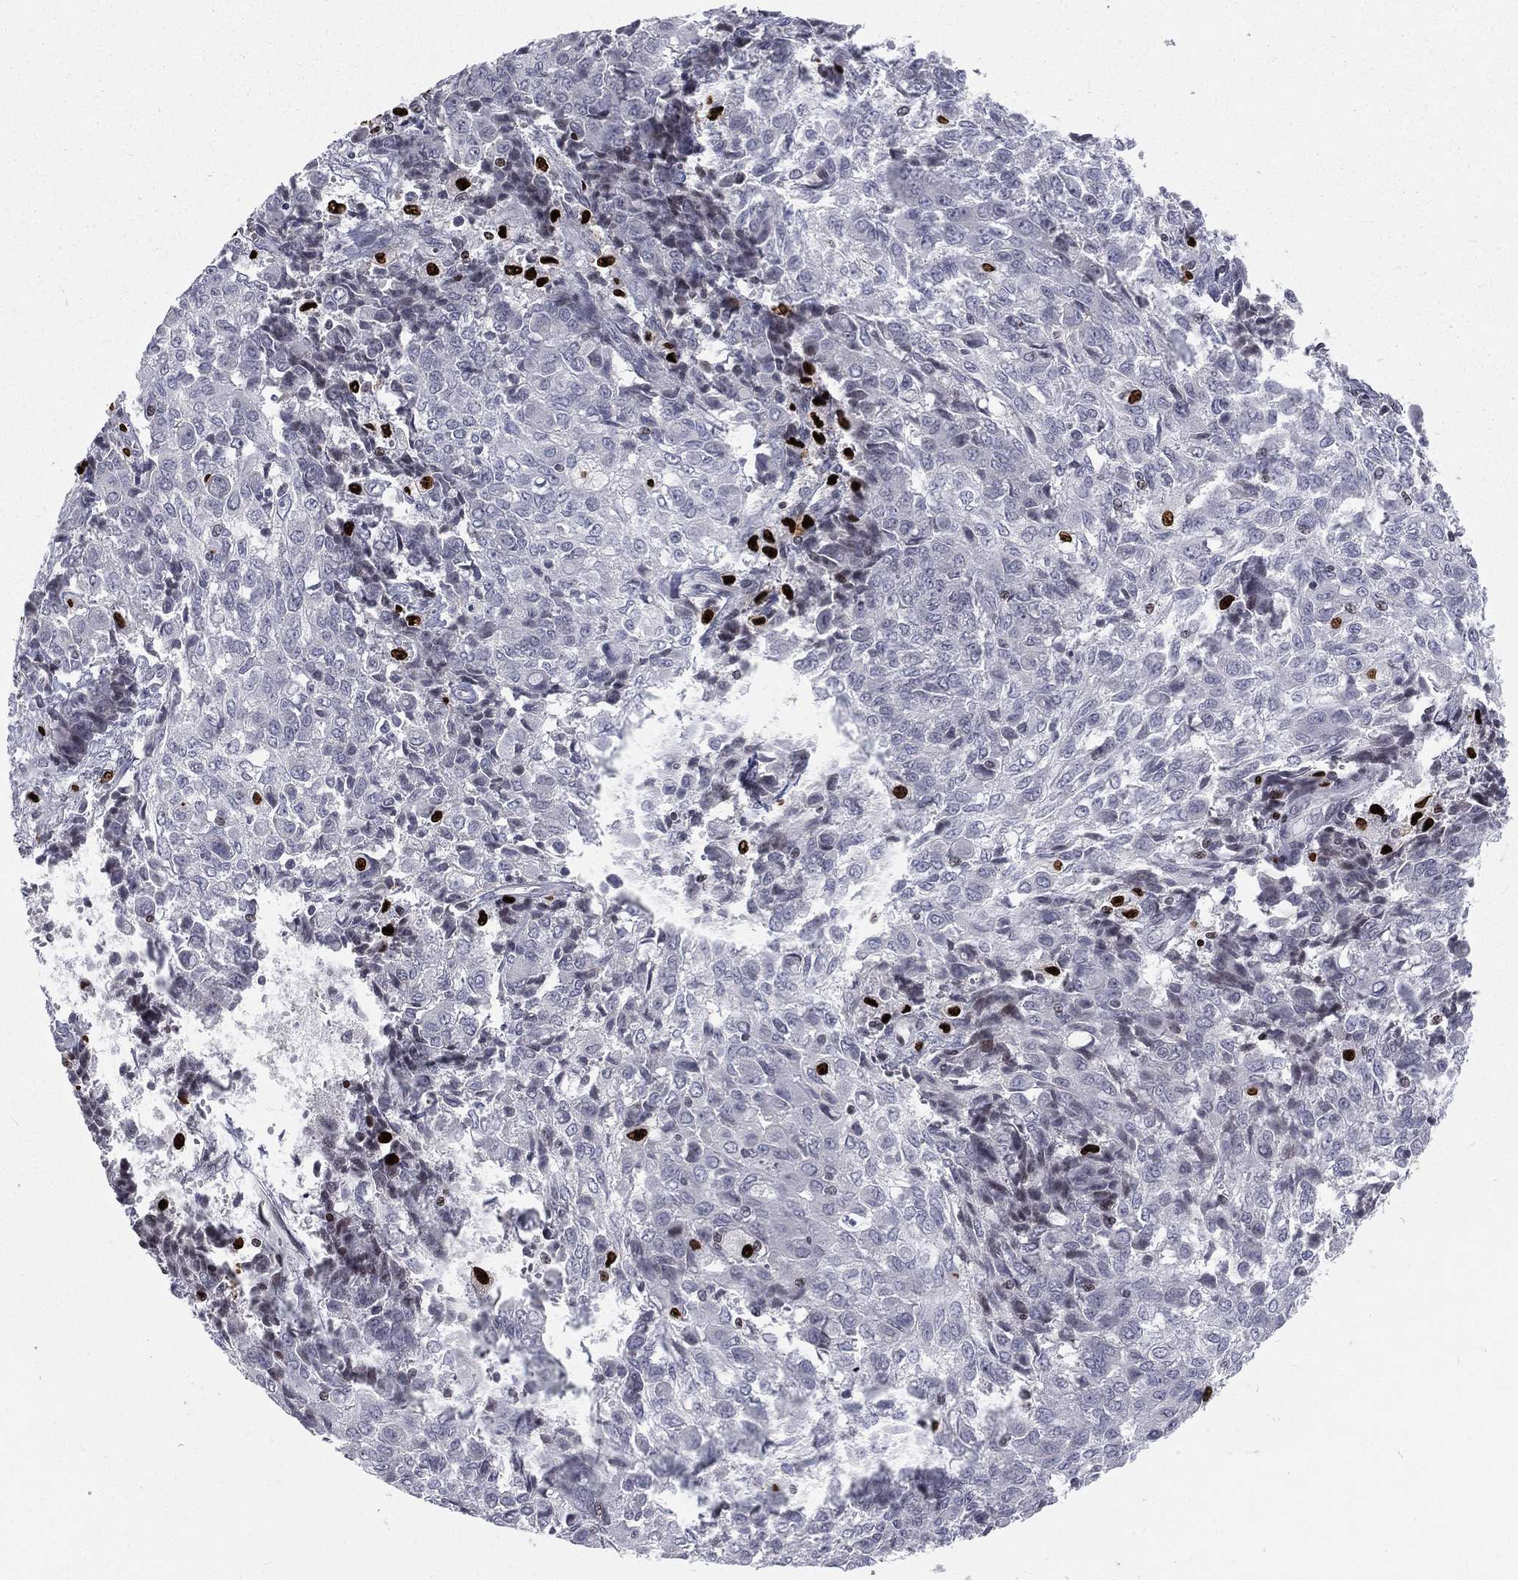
{"staining": {"intensity": "negative", "quantity": "none", "location": "none"}, "tissue": "ovarian cancer", "cell_type": "Tumor cells", "image_type": "cancer", "snomed": [{"axis": "morphology", "description": "Carcinoma, endometroid"}, {"axis": "topography", "description": "Ovary"}], "caption": "Tumor cells show no significant protein staining in ovarian cancer (endometroid carcinoma).", "gene": "MNDA", "patient": {"sex": "female", "age": 42}}